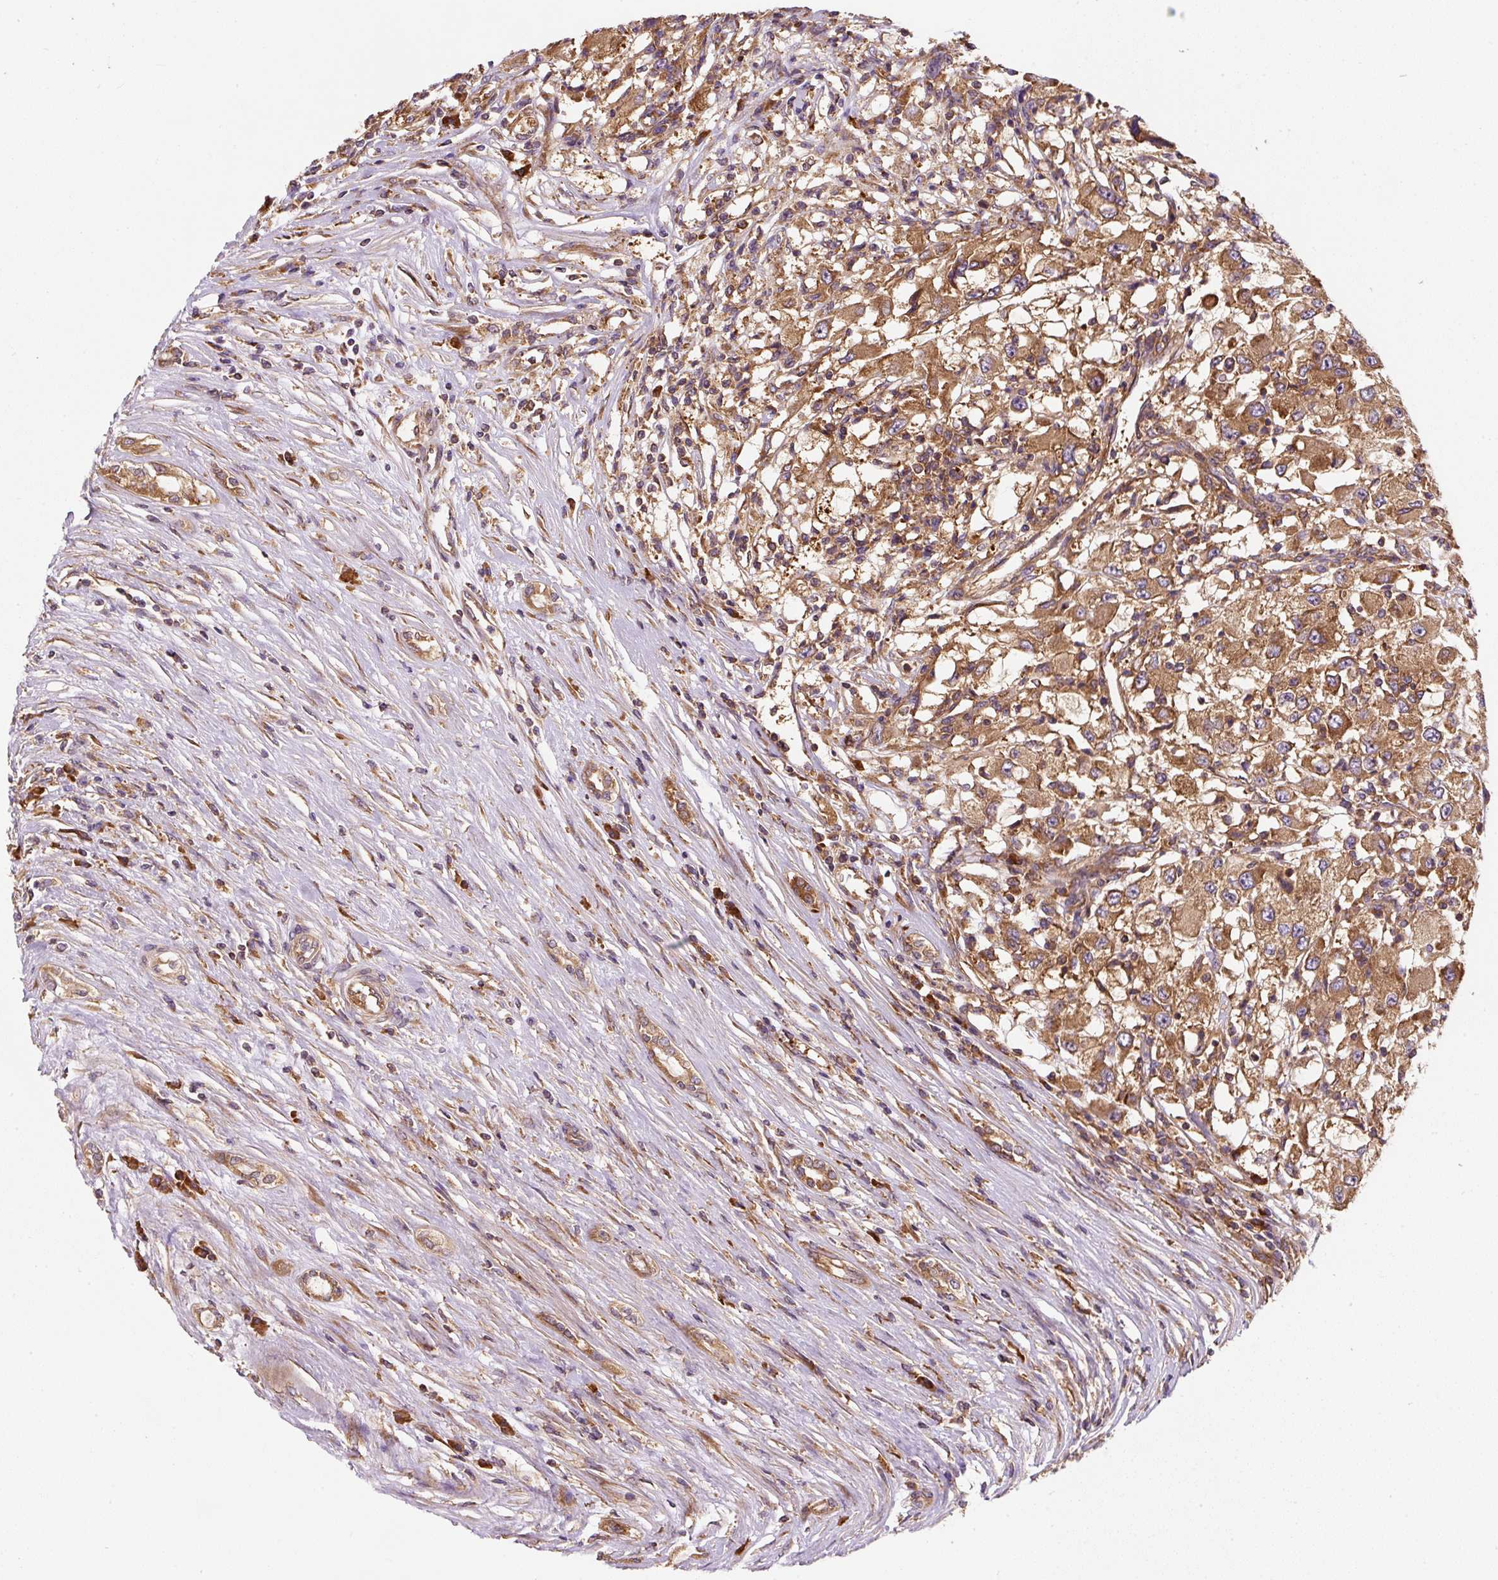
{"staining": {"intensity": "moderate", "quantity": ">75%", "location": "cytoplasmic/membranous"}, "tissue": "renal cancer", "cell_type": "Tumor cells", "image_type": "cancer", "snomed": [{"axis": "morphology", "description": "Adenocarcinoma, NOS"}, {"axis": "topography", "description": "Kidney"}], "caption": "Immunohistochemical staining of human renal cancer (adenocarcinoma) demonstrates medium levels of moderate cytoplasmic/membranous protein expression in about >75% of tumor cells.", "gene": "EIF2S2", "patient": {"sex": "female", "age": 67}}